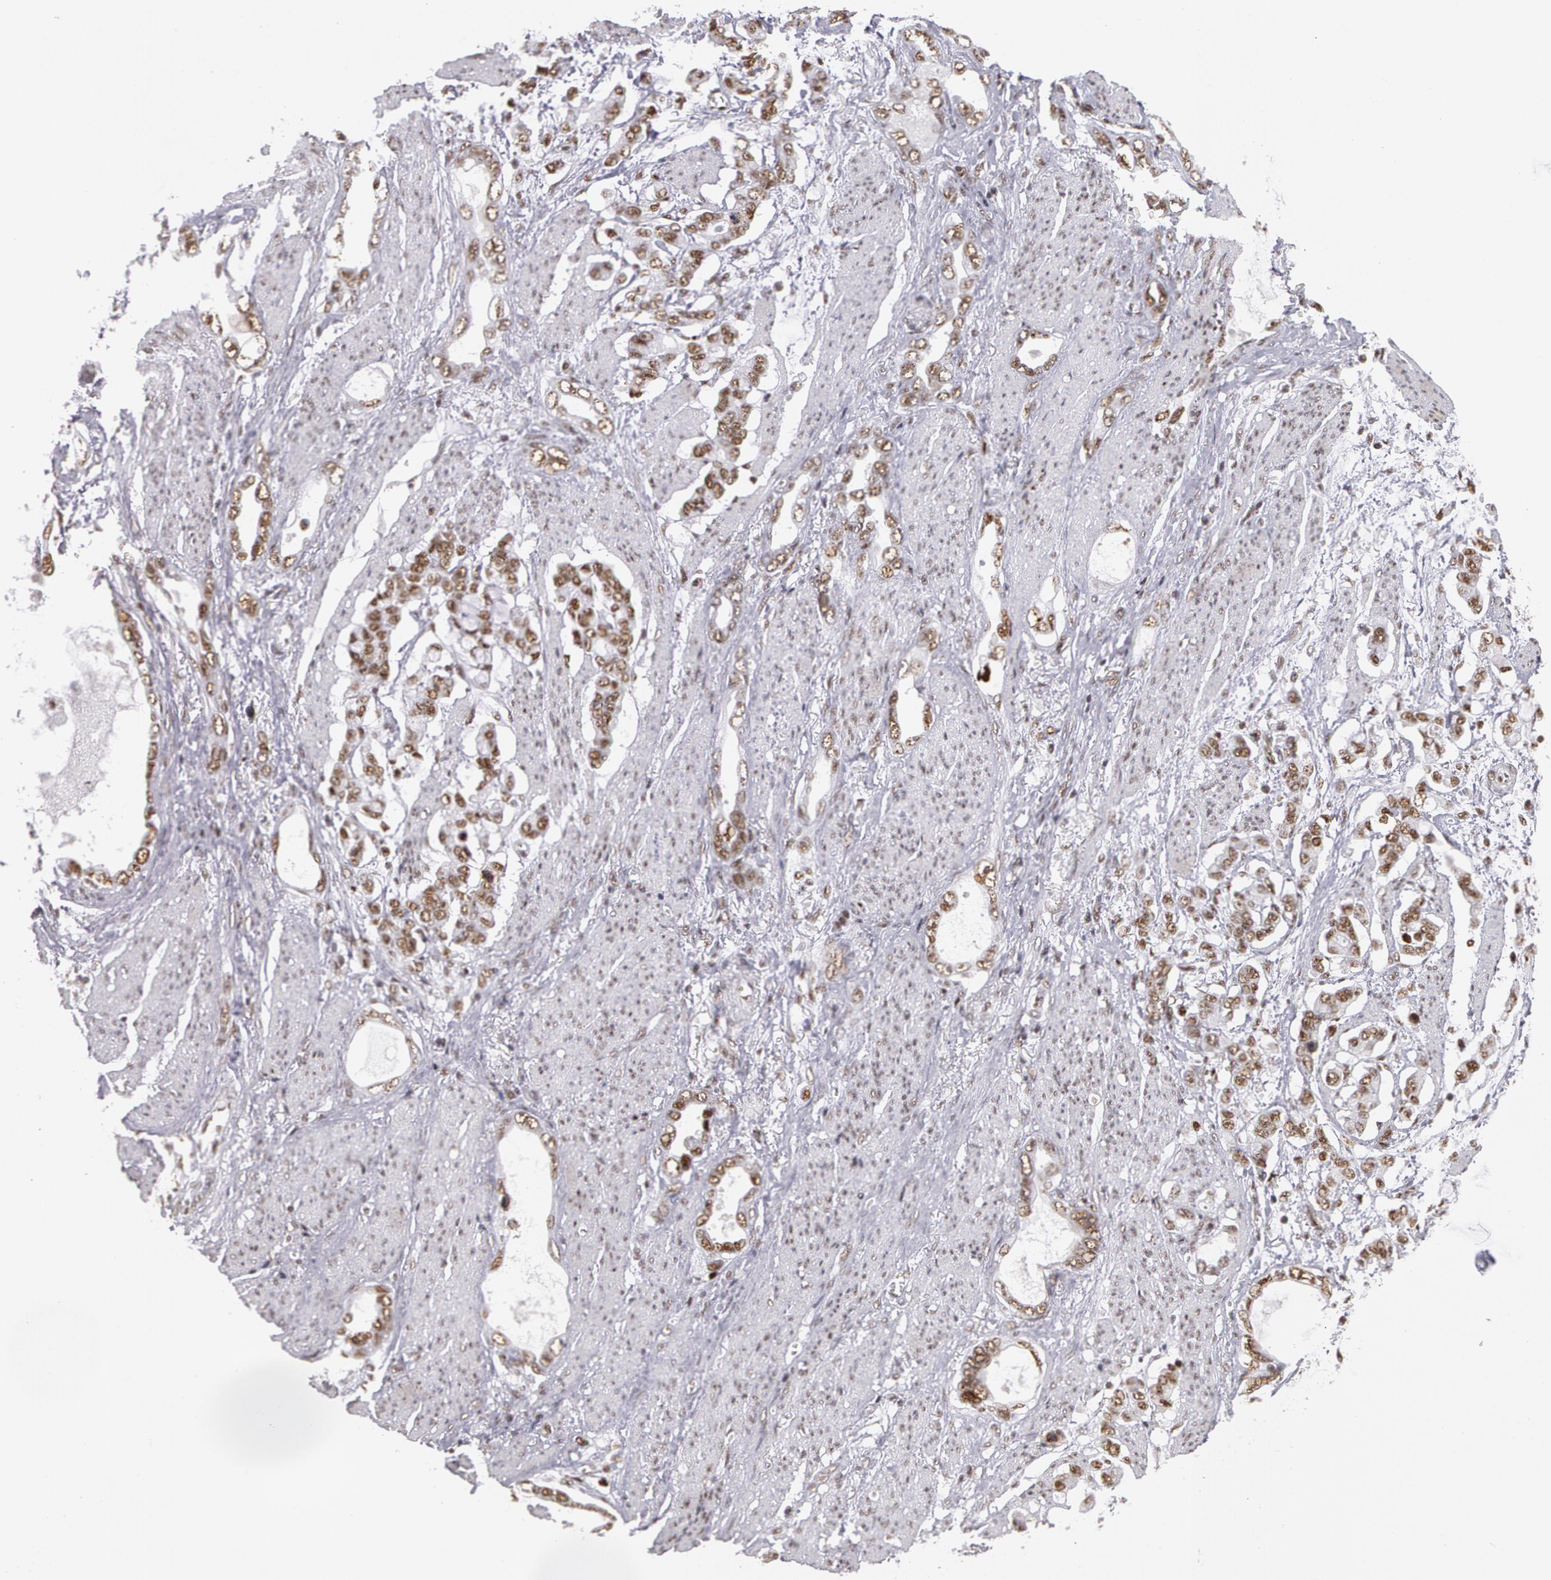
{"staining": {"intensity": "moderate", "quantity": ">75%", "location": "nuclear"}, "tissue": "stomach cancer", "cell_type": "Tumor cells", "image_type": "cancer", "snomed": [{"axis": "morphology", "description": "Adenocarcinoma, NOS"}, {"axis": "topography", "description": "Stomach"}], "caption": "A histopathology image showing moderate nuclear expression in about >75% of tumor cells in stomach cancer (adenocarcinoma), as visualized by brown immunohistochemical staining.", "gene": "PNN", "patient": {"sex": "male", "age": 78}}